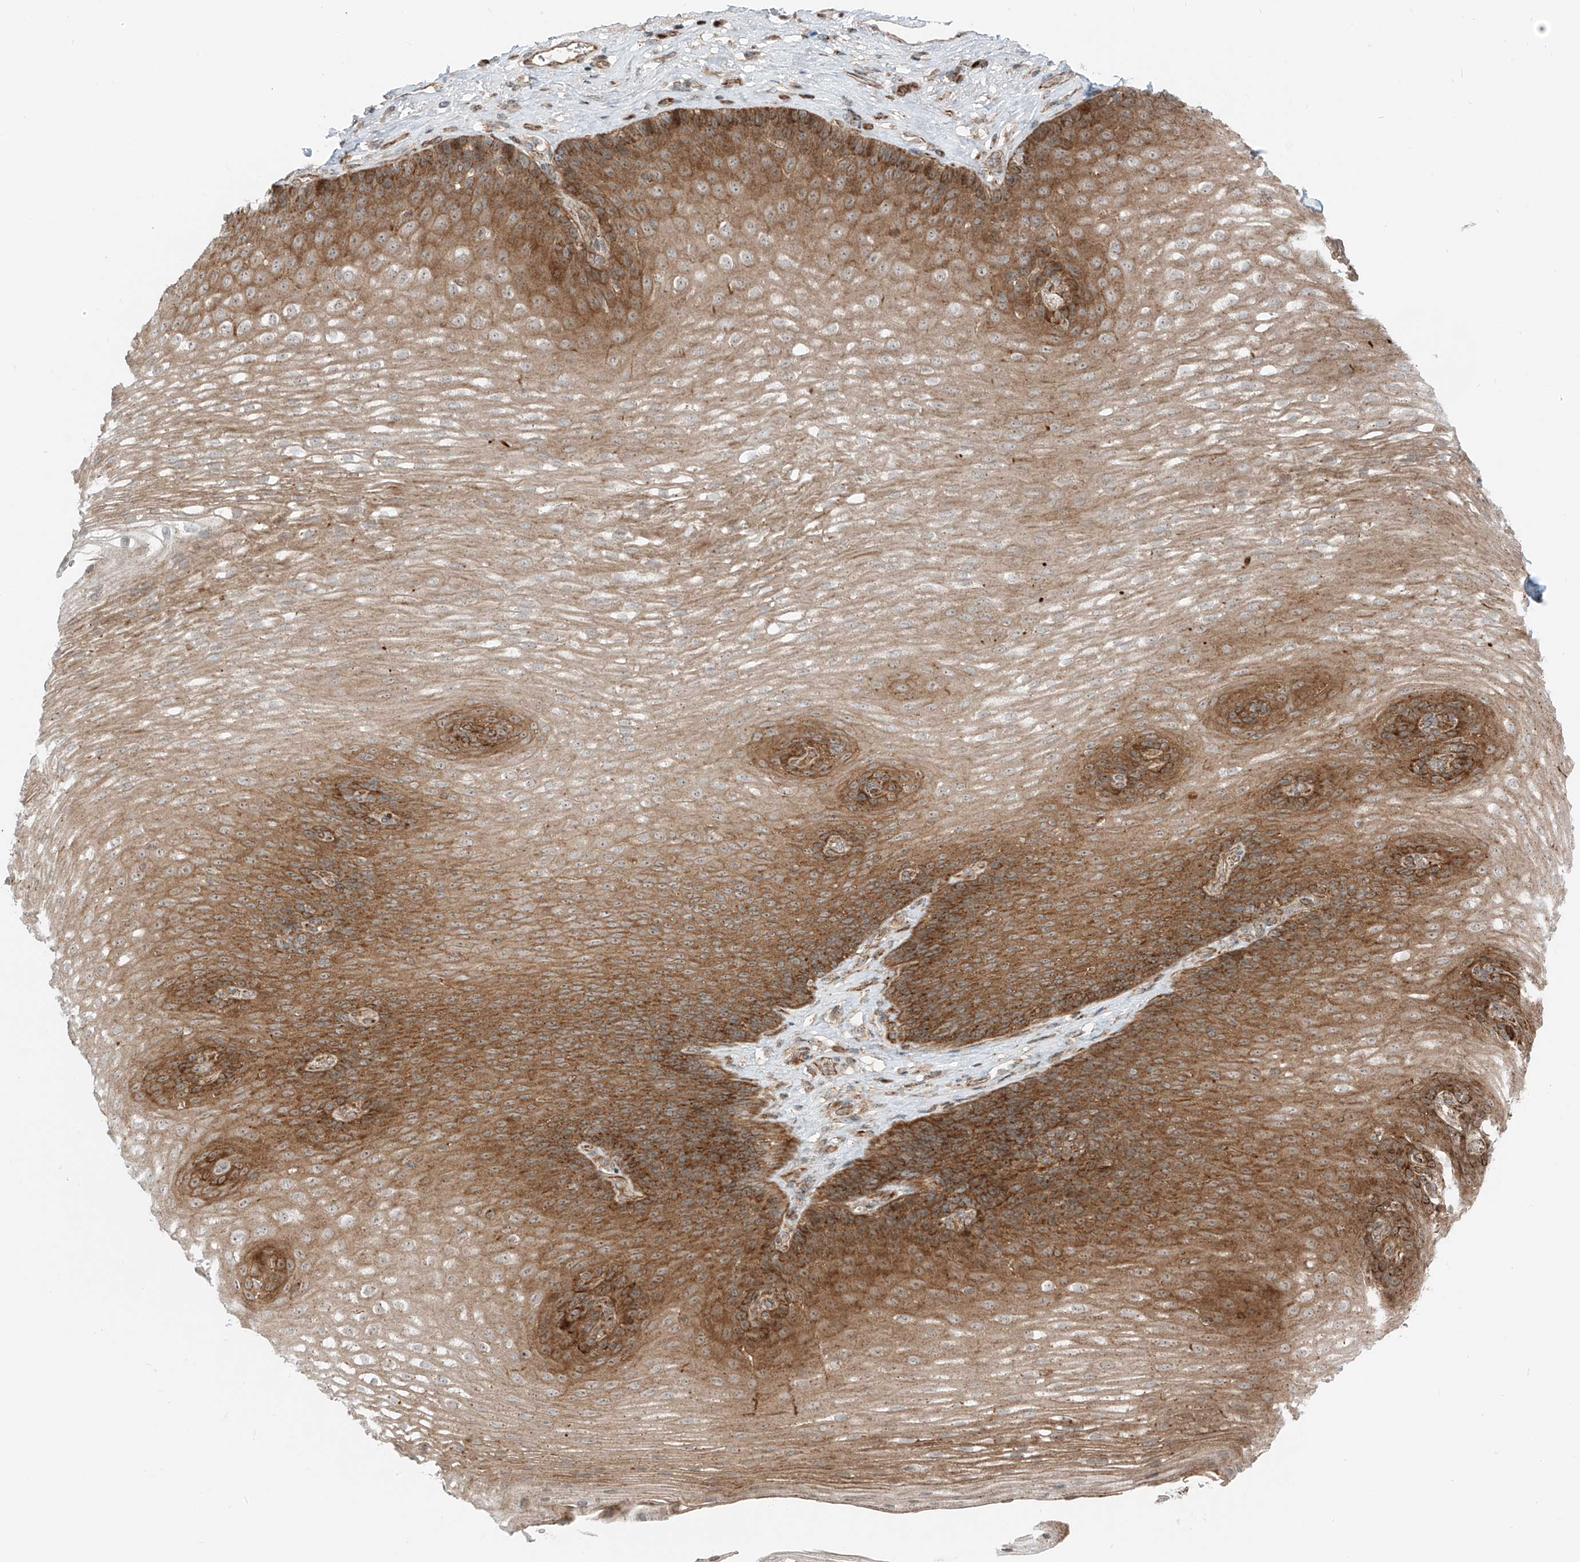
{"staining": {"intensity": "strong", "quantity": ">75%", "location": "cytoplasmic/membranous"}, "tissue": "esophagus", "cell_type": "Squamous epithelial cells", "image_type": "normal", "snomed": [{"axis": "morphology", "description": "Normal tissue, NOS"}, {"axis": "topography", "description": "Esophagus"}], "caption": "DAB immunohistochemical staining of benign esophagus displays strong cytoplasmic/membranous protein positivity in approximately >75% of squamous epithelial cells. (brown staining indicates protein expression, while blue staining denotes nuclei).", "gene": "USP48", "patient": {"sex": "female", "age": 66}}